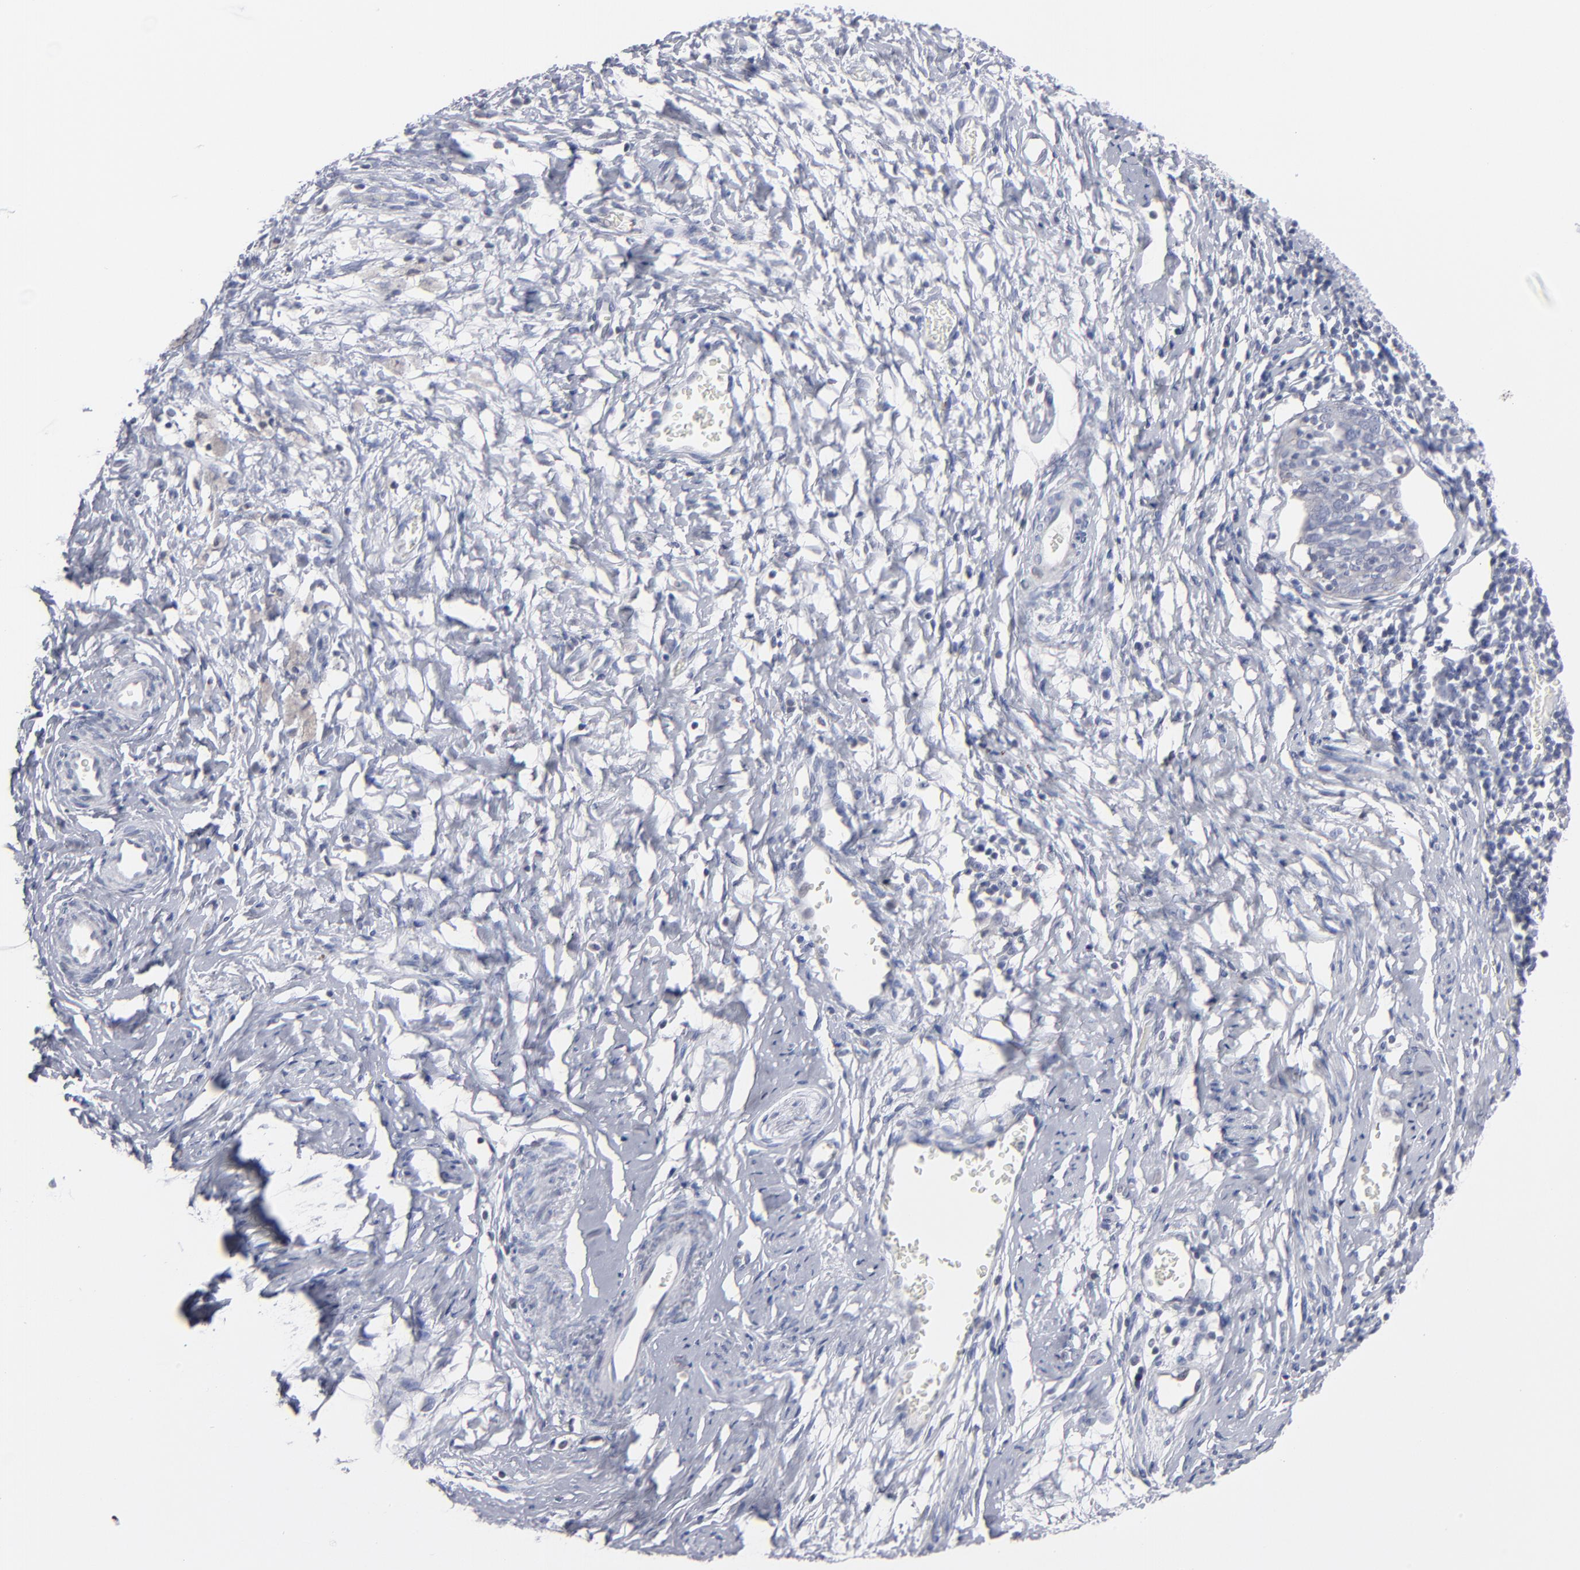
{"staining": {"intensity": "negative", "quantity": "none", "location": "none"}, "tissue": "cervical cancer", "cell_type": "Tumor cells", "image_type": "cancer", "snomed": [{"axis": "morphology", "description": "Normal tissue, NOS"}, {"axis": "morphology", "description": "Squamous cell carcinoma, NOS"}, {"axis": "topography", "description": "Cervix"}], "caption": "A high-resolution micrograph shows IHC staining of cervical cancer, which exhibits no significant staining in tumor cells.", "gene": "RPH3A", "patient": {"sex": "female", "age": 67}}